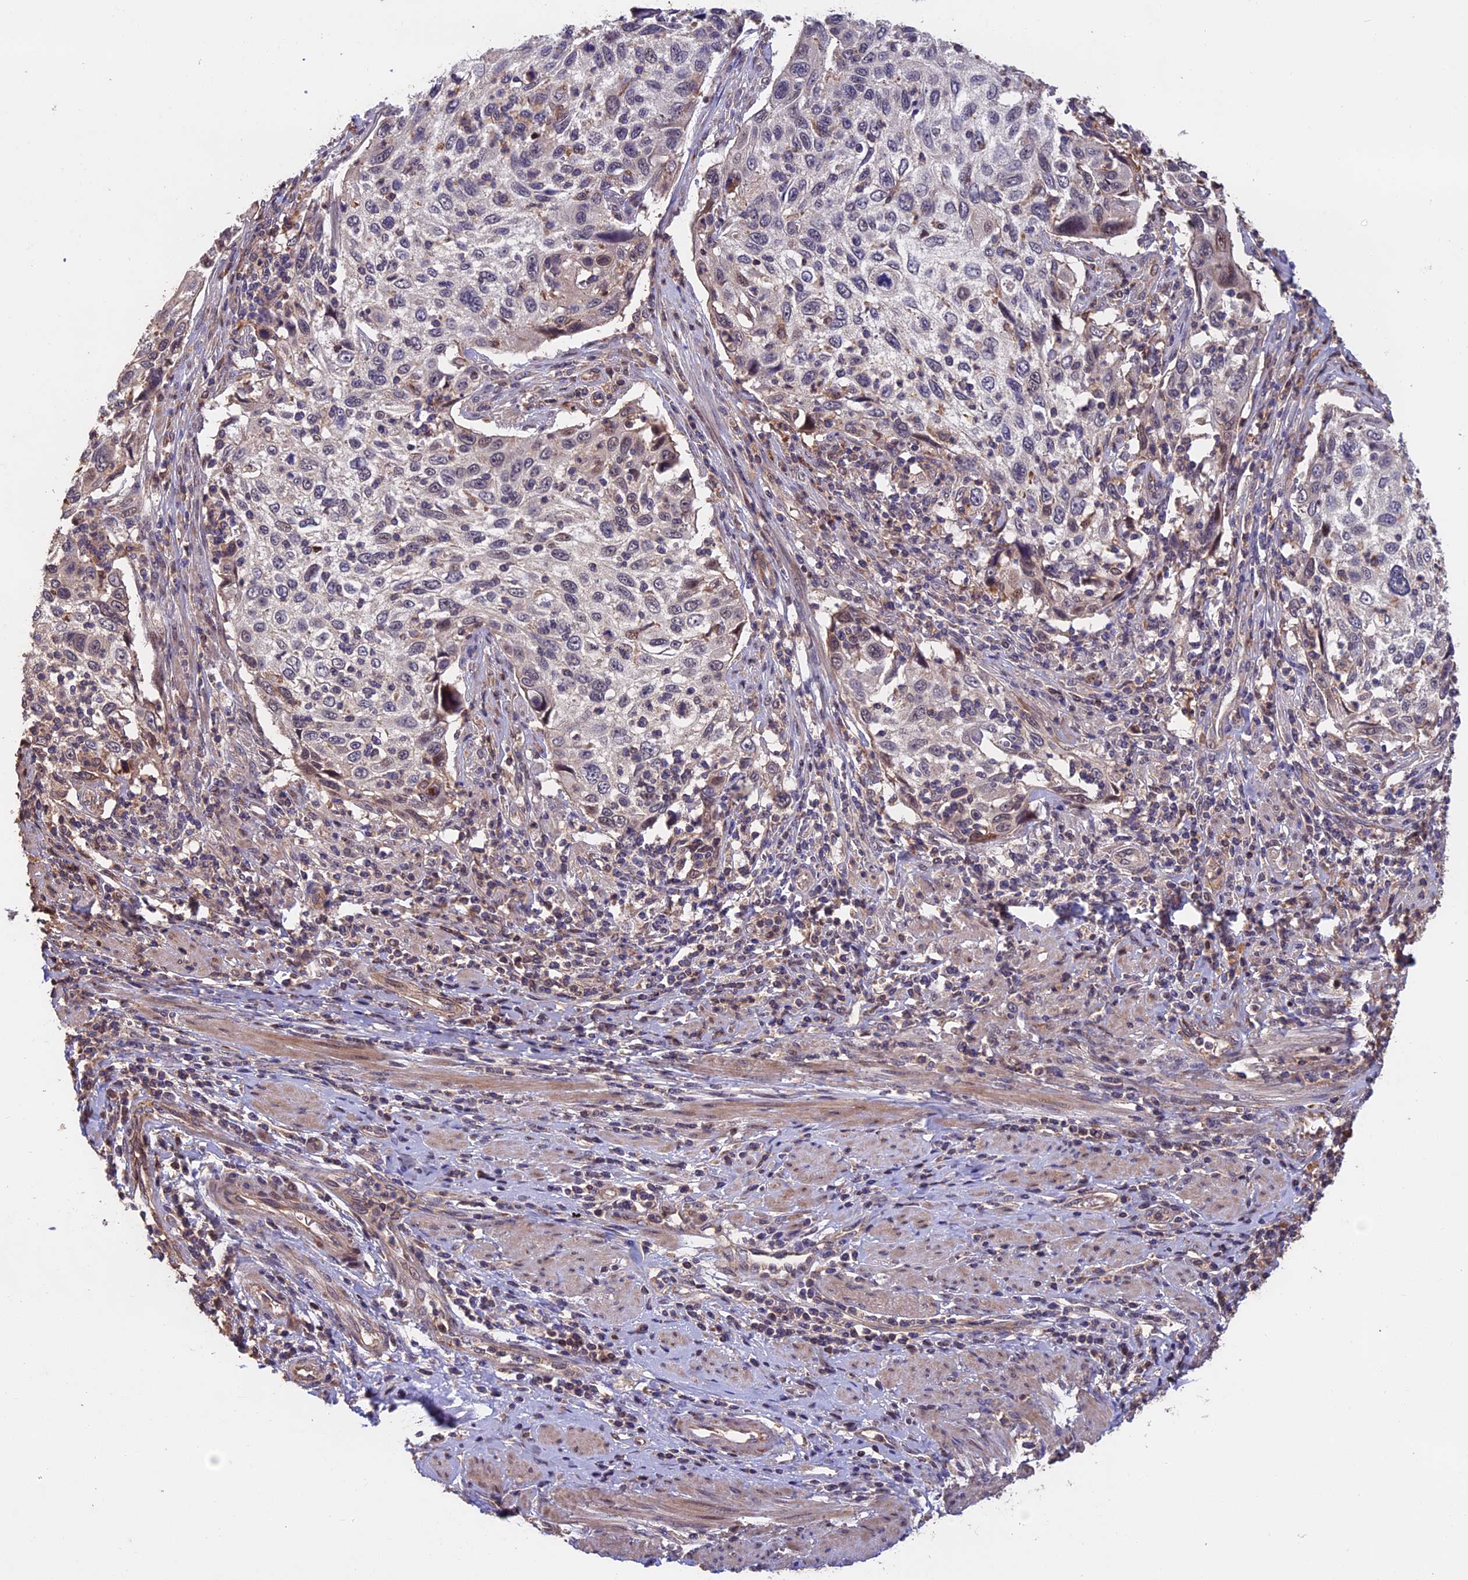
{"staining": {"intensity": "negative", "quantity": "none", "location": "none"}, "tissue": "cervical cancer", "cell_type": "Tumor cells", "image_type": "cancer", "snomed": [{"axis": "morphology", "description": "Squamous cell carcinoma, NOS"}, {"axis": "topography", "description": "Cervix"}], "caption": "The histopathology image displays no staining of tumor cells in cervical squamous cell carcinoma.", "gene": "PKD2L2", "patient": {"sex": "female", "age": 70}}